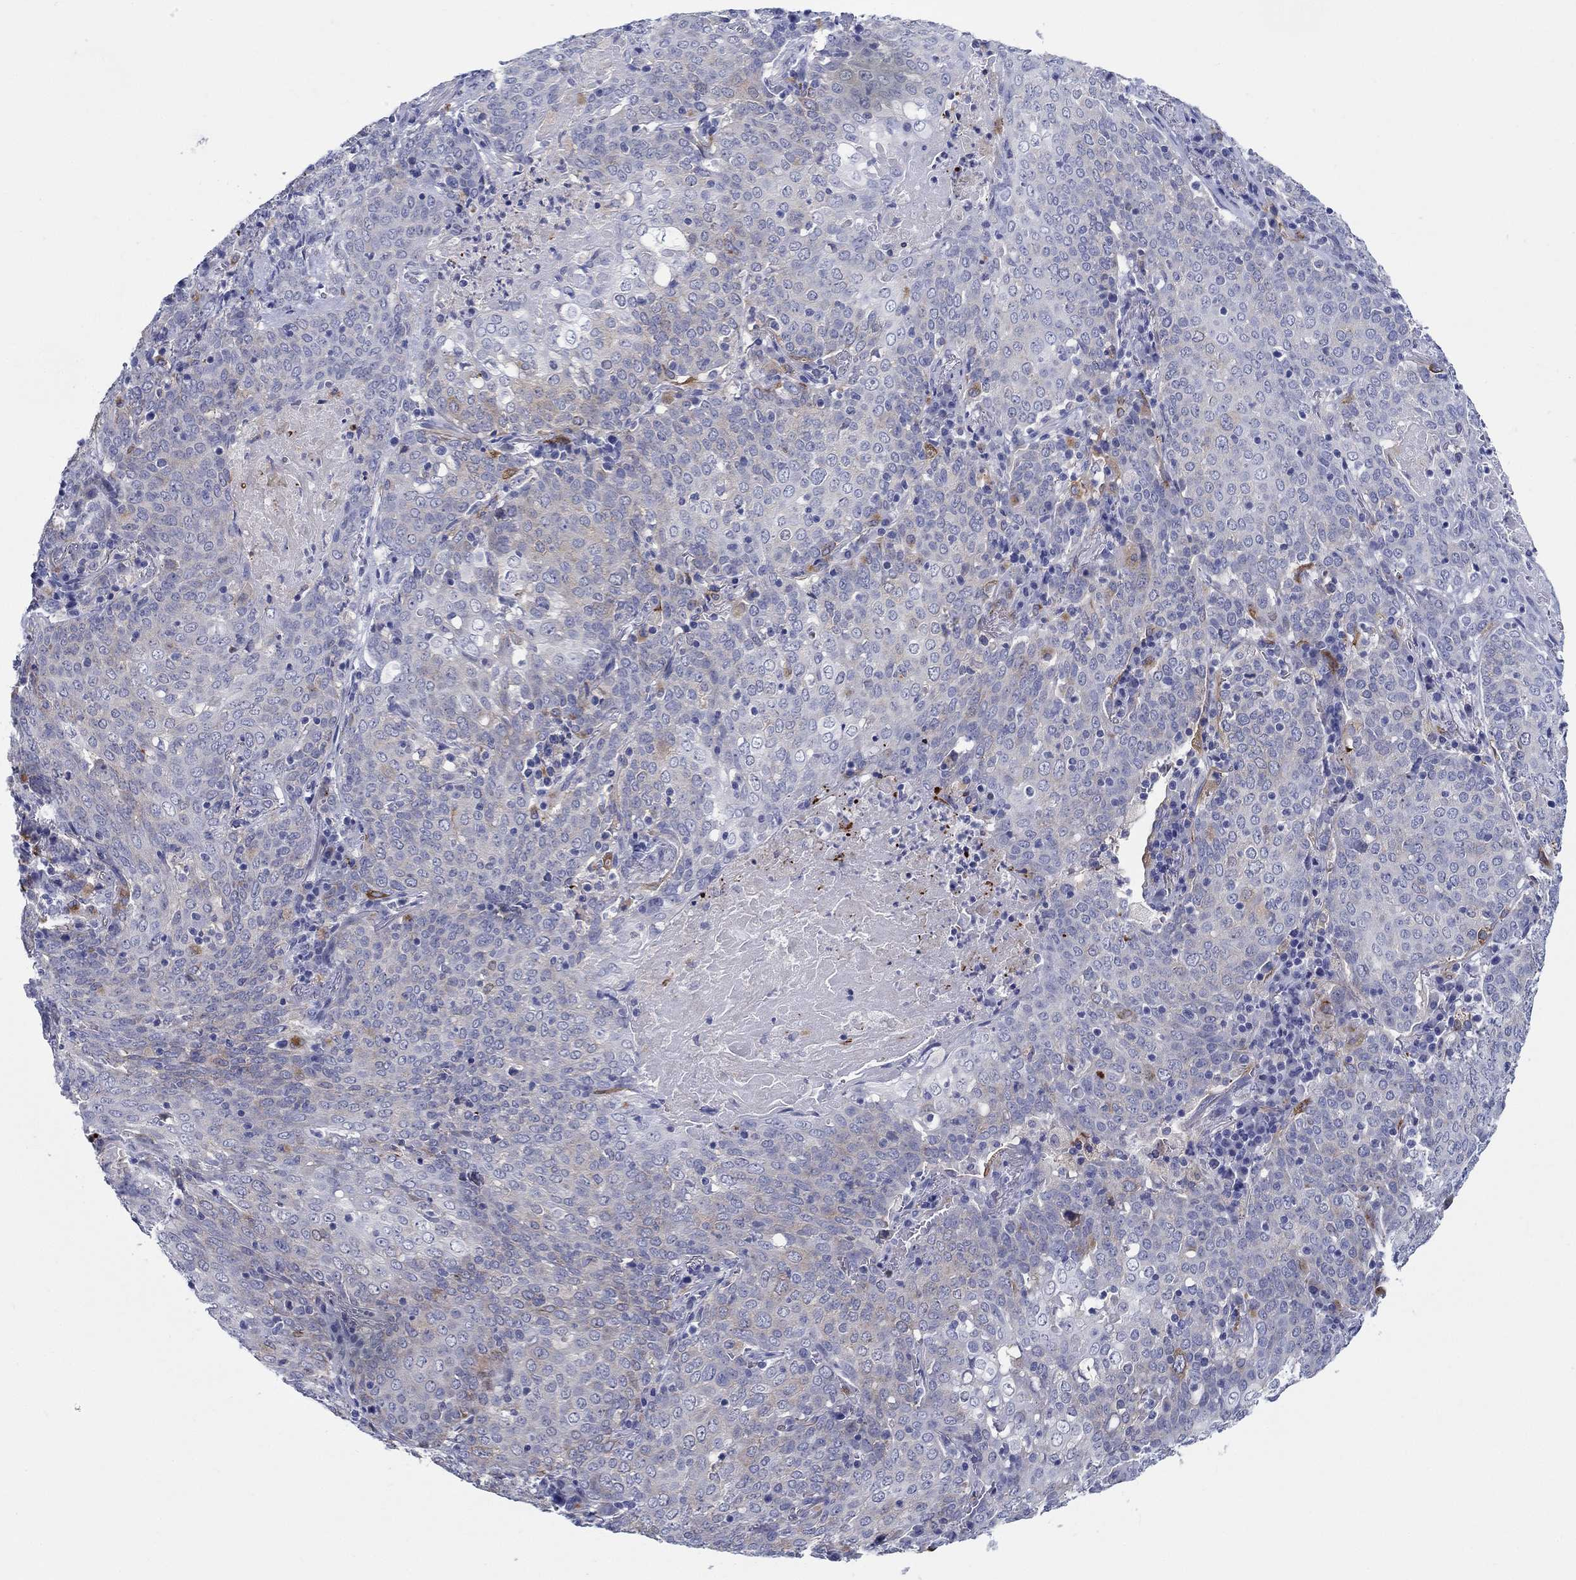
{"staining": {"intensity": "negative", "quantity": "none", "location": "none"}, "tissue": "lung cancer", "cell_type": "Tumor cells", "image_type": "cancer", "snomed": [{"axis": "morphology", "description": "Squamous cell carcinoma, NOS"}, {"axis": "topography", "description": "Lung"}], "caption": "There is no significant staining in tumor cells of squamous cell carcinoma (lung).", "gene": "RAP1GAP", "patient": {"sex": "male", "age": 82}}